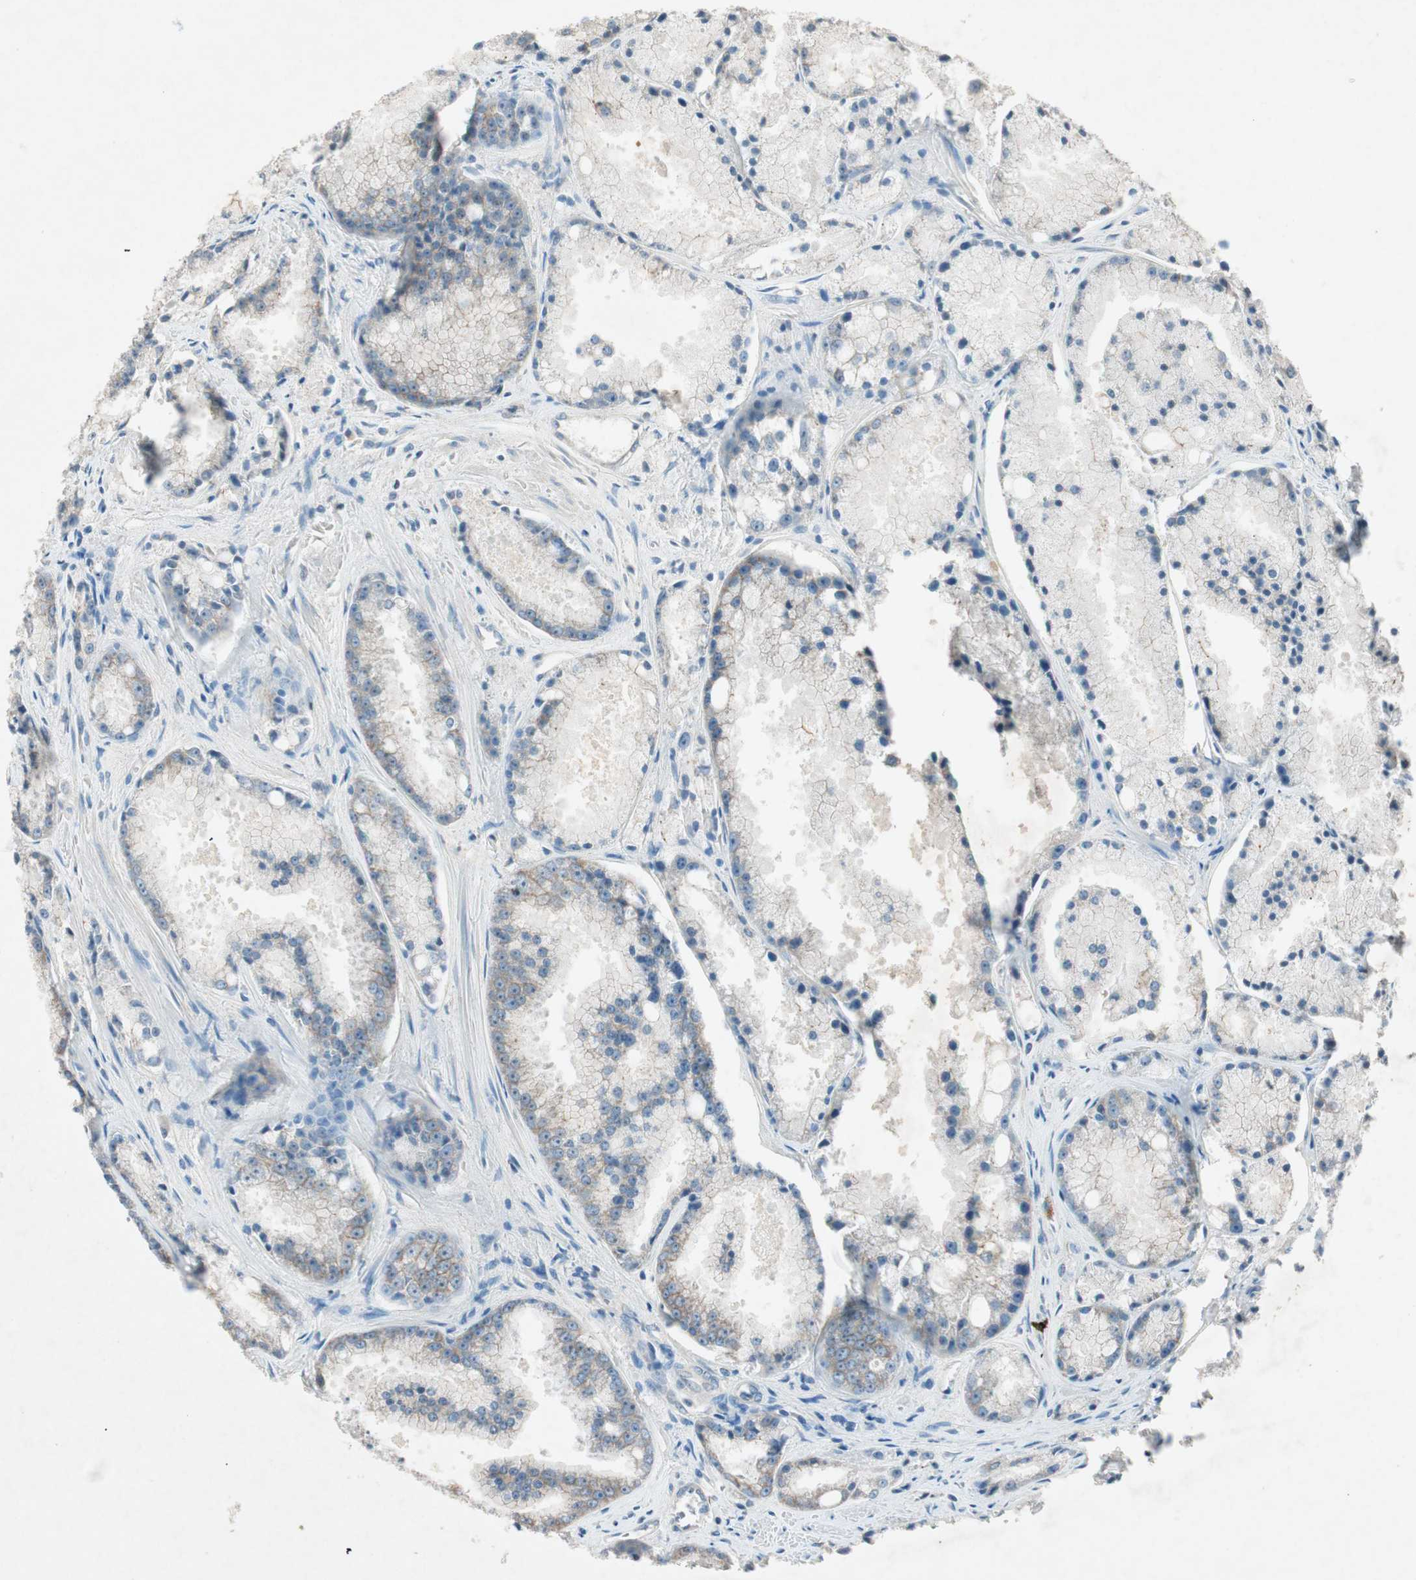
{"staining": {"intensity": "weak", "quantity": "<25%", "location": "cytoplasmic/membranous"}, "tissue": "prostate cancer", "cell_type": "Tumor cells", "image_type": "cancer", "snomed": [{"axis": "morphology", "description": "Adenocarcinoma, Low grade"}, {"axis": "topography", "description": "Prostate"}], "caption": "Immunohistochemistry histopathology image of neoplastic tissue: prostate cancer (adenocarcinoma (low-grade)) stained with DAB (3,3'-diaminobenzidine) demonstrates no significant protein positivity in tumor cells.", "gene": "NKAIN1", "patient": {"sex": "male", "age": 64}}